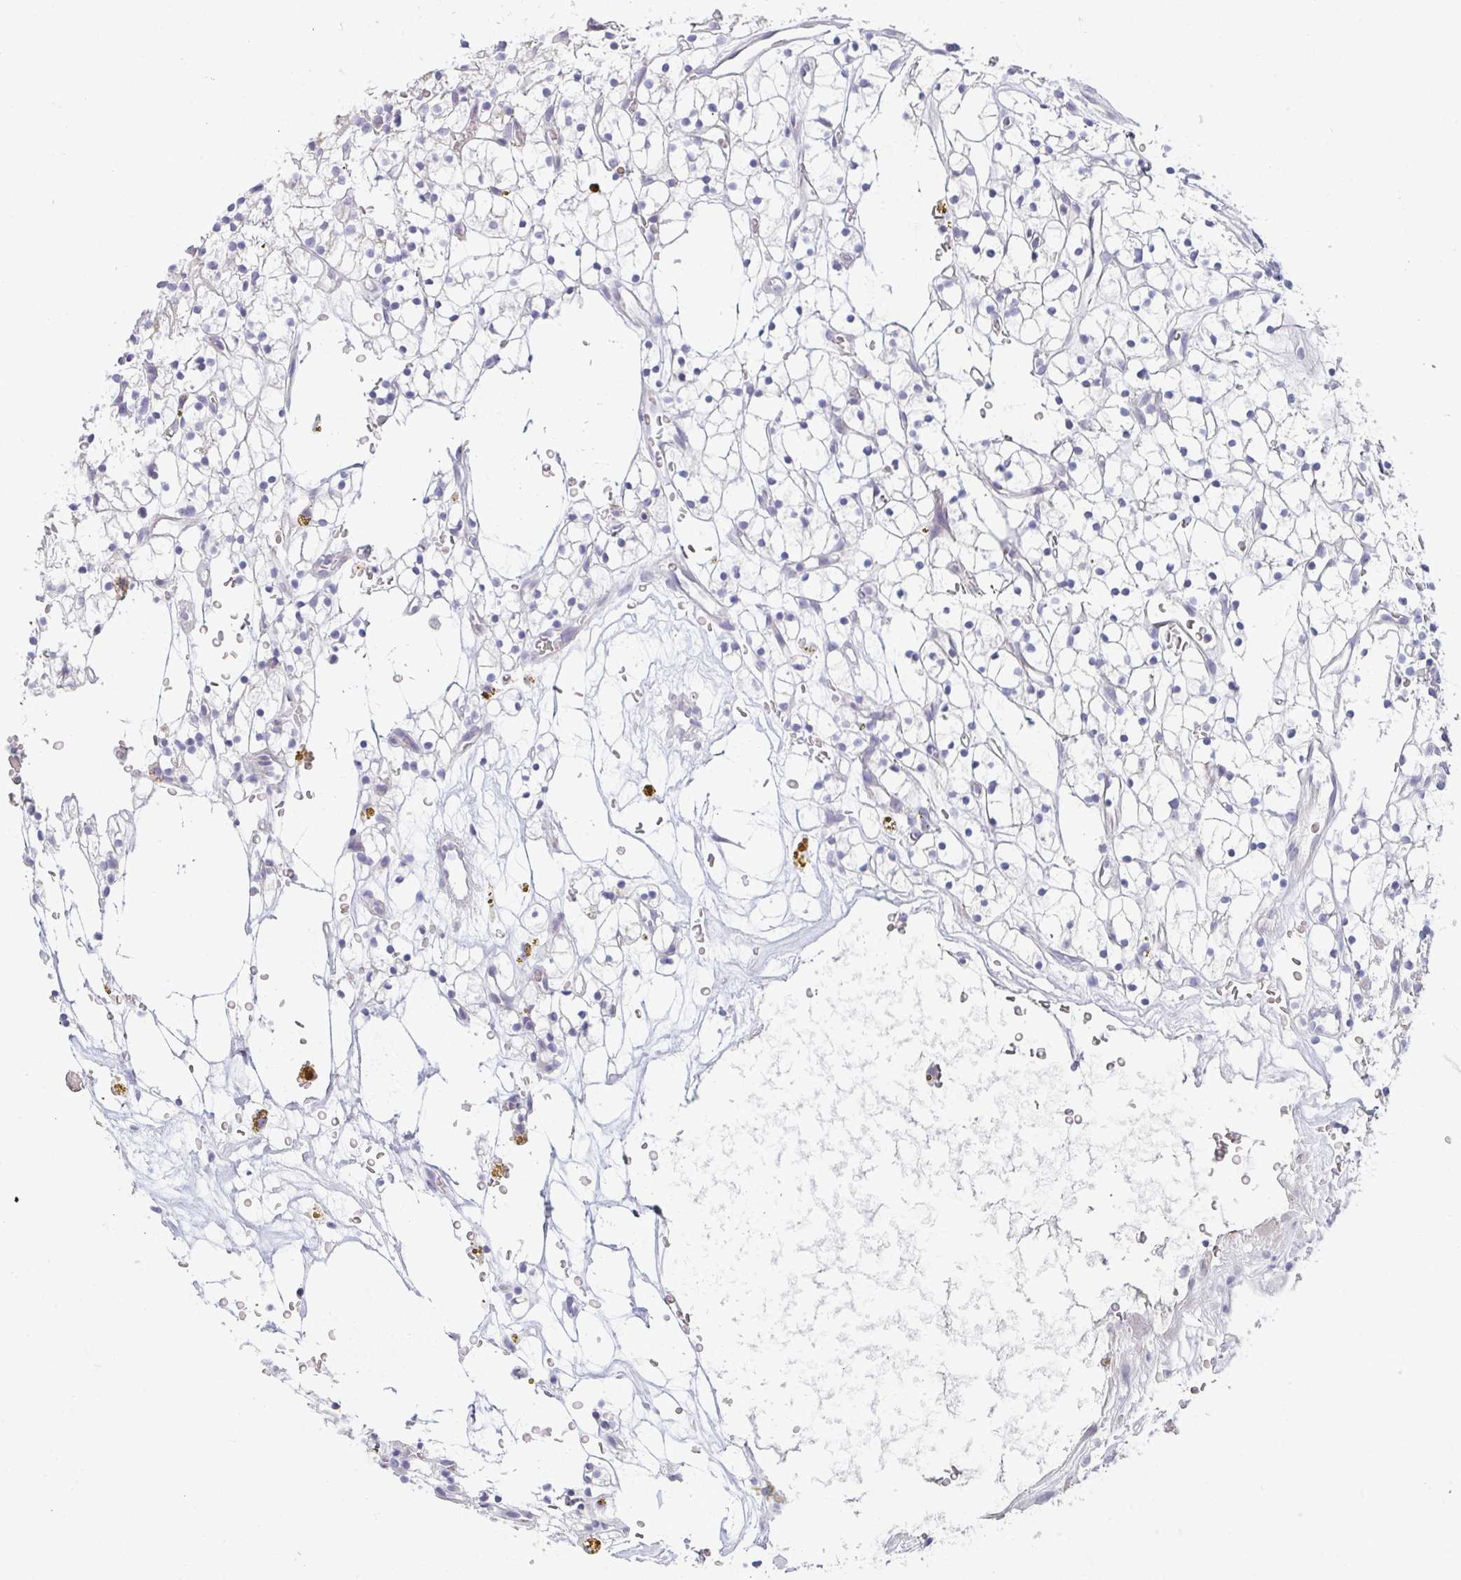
{"staining": {"intensity": "negative", "quantity": "none", "location": "none"}, "tissue": "renal cancer", "cell_type": "Tumor cells", "image_type": "cancer", "snomed": [{"axis": "morphology", "description": "Adenocarcinoma, NOS"}, {"axis": "topography", "description": "Kidney"}], "caption": "A histopathology image of renal cancer (adenocarcinoma) stained for a protein demonstrates no brown staining in tumor cells. The staining was performed using DAB to visualize the protein expression in brown, while the nuclei were stained in blue with hematoxylin (Magnification: 20x).", "gene": "SHB", "patient": {"sex": "female", "age": 64}}